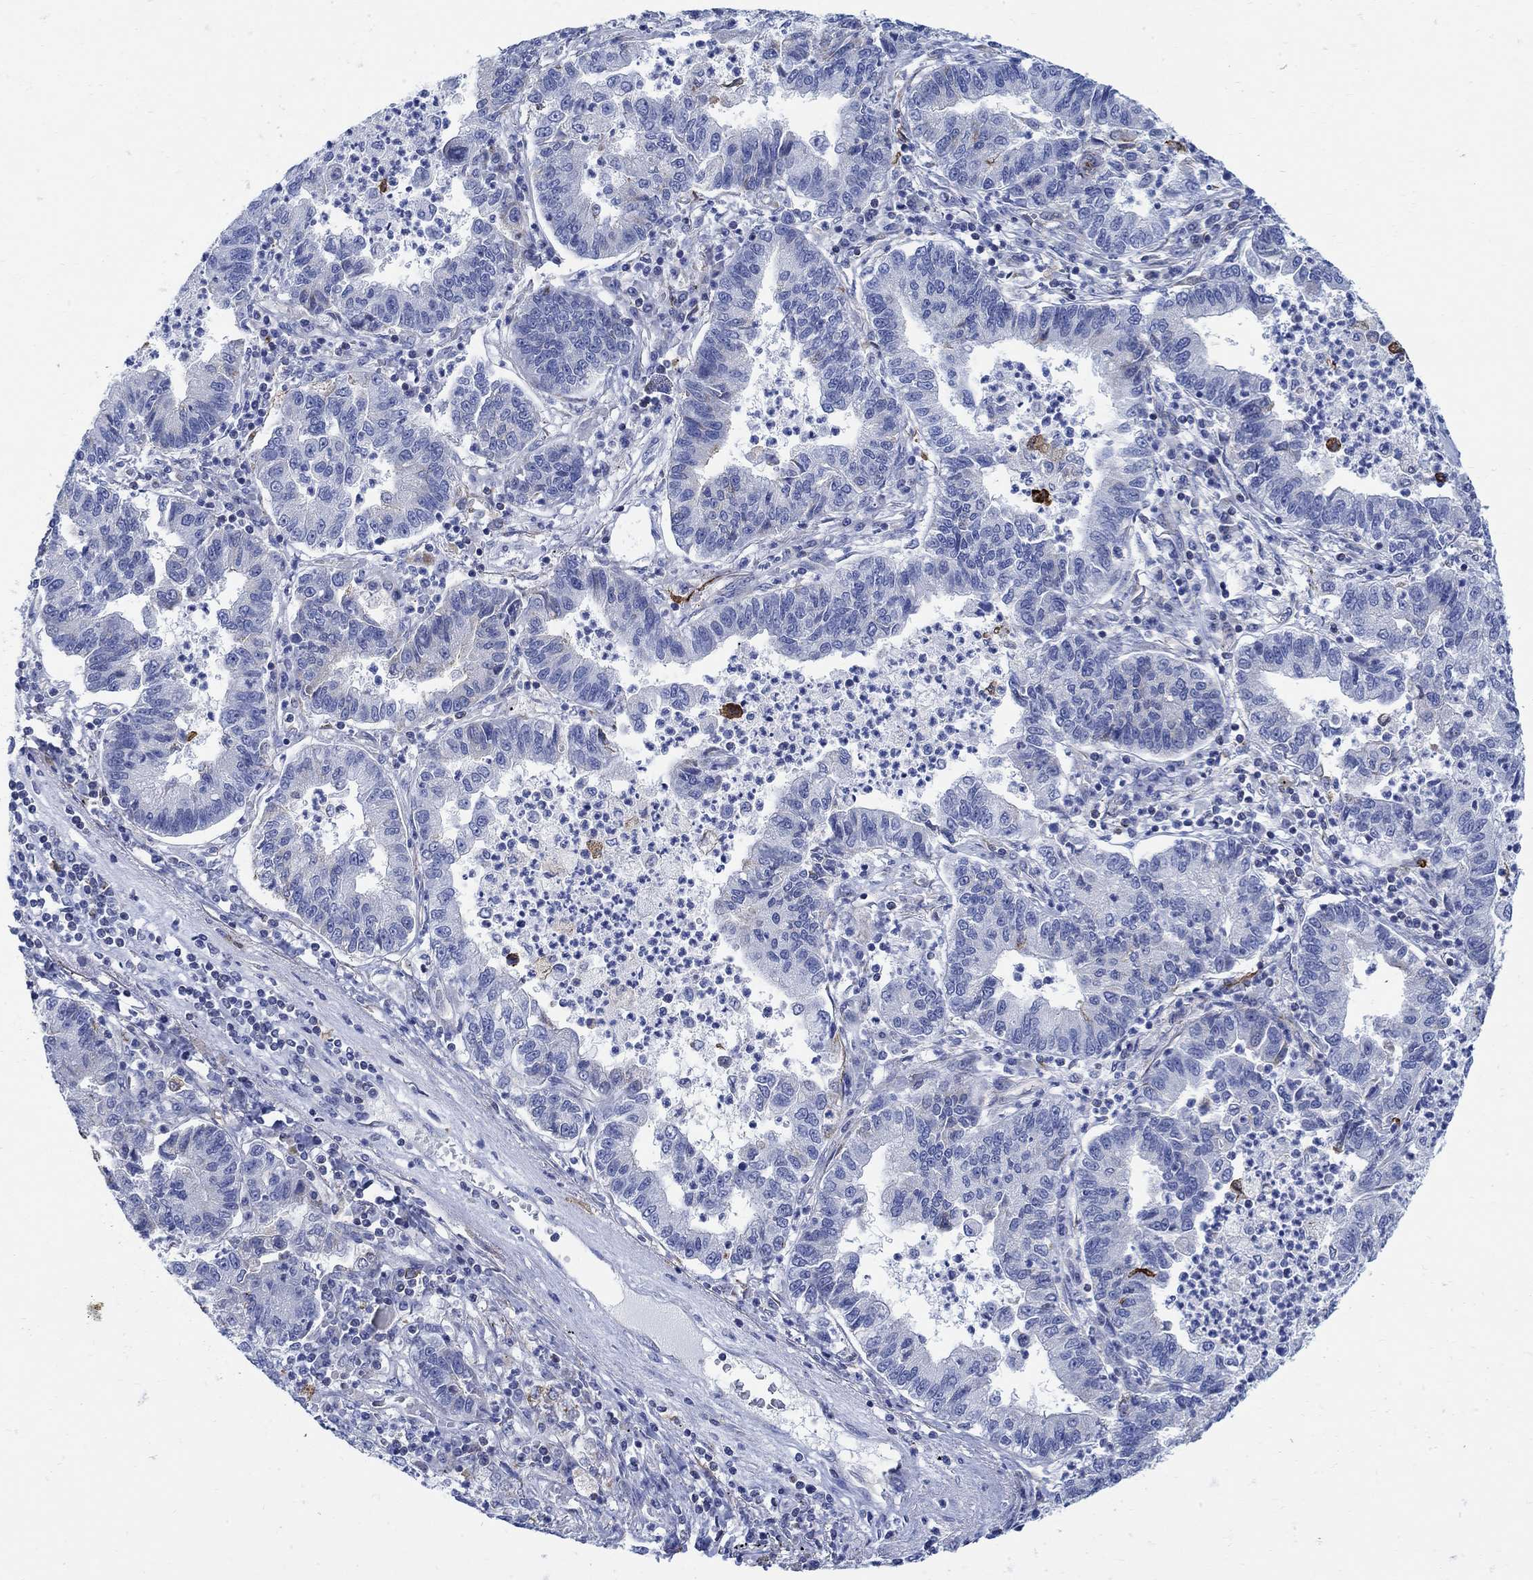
{"staining": {"intensity": "negative", "quantity": "none", "location": "none"}, "tissue": "lung cancer", "cell_type": "Tumor cells", "image_type": "cancer", "snomed": [{"axis": "morphology", "description": "Adenocarcinoma, NOS"}, {"axis": "topography", "description": "Lung"}], "caption": "Tumor cells are negative for brown protein staining in lung cancer. (DAB immunohistochemistry visualized using brightfield microscopy, high magnification).", "gene": "PHF21B", "patient": {"sex": "female", "age": 57}}